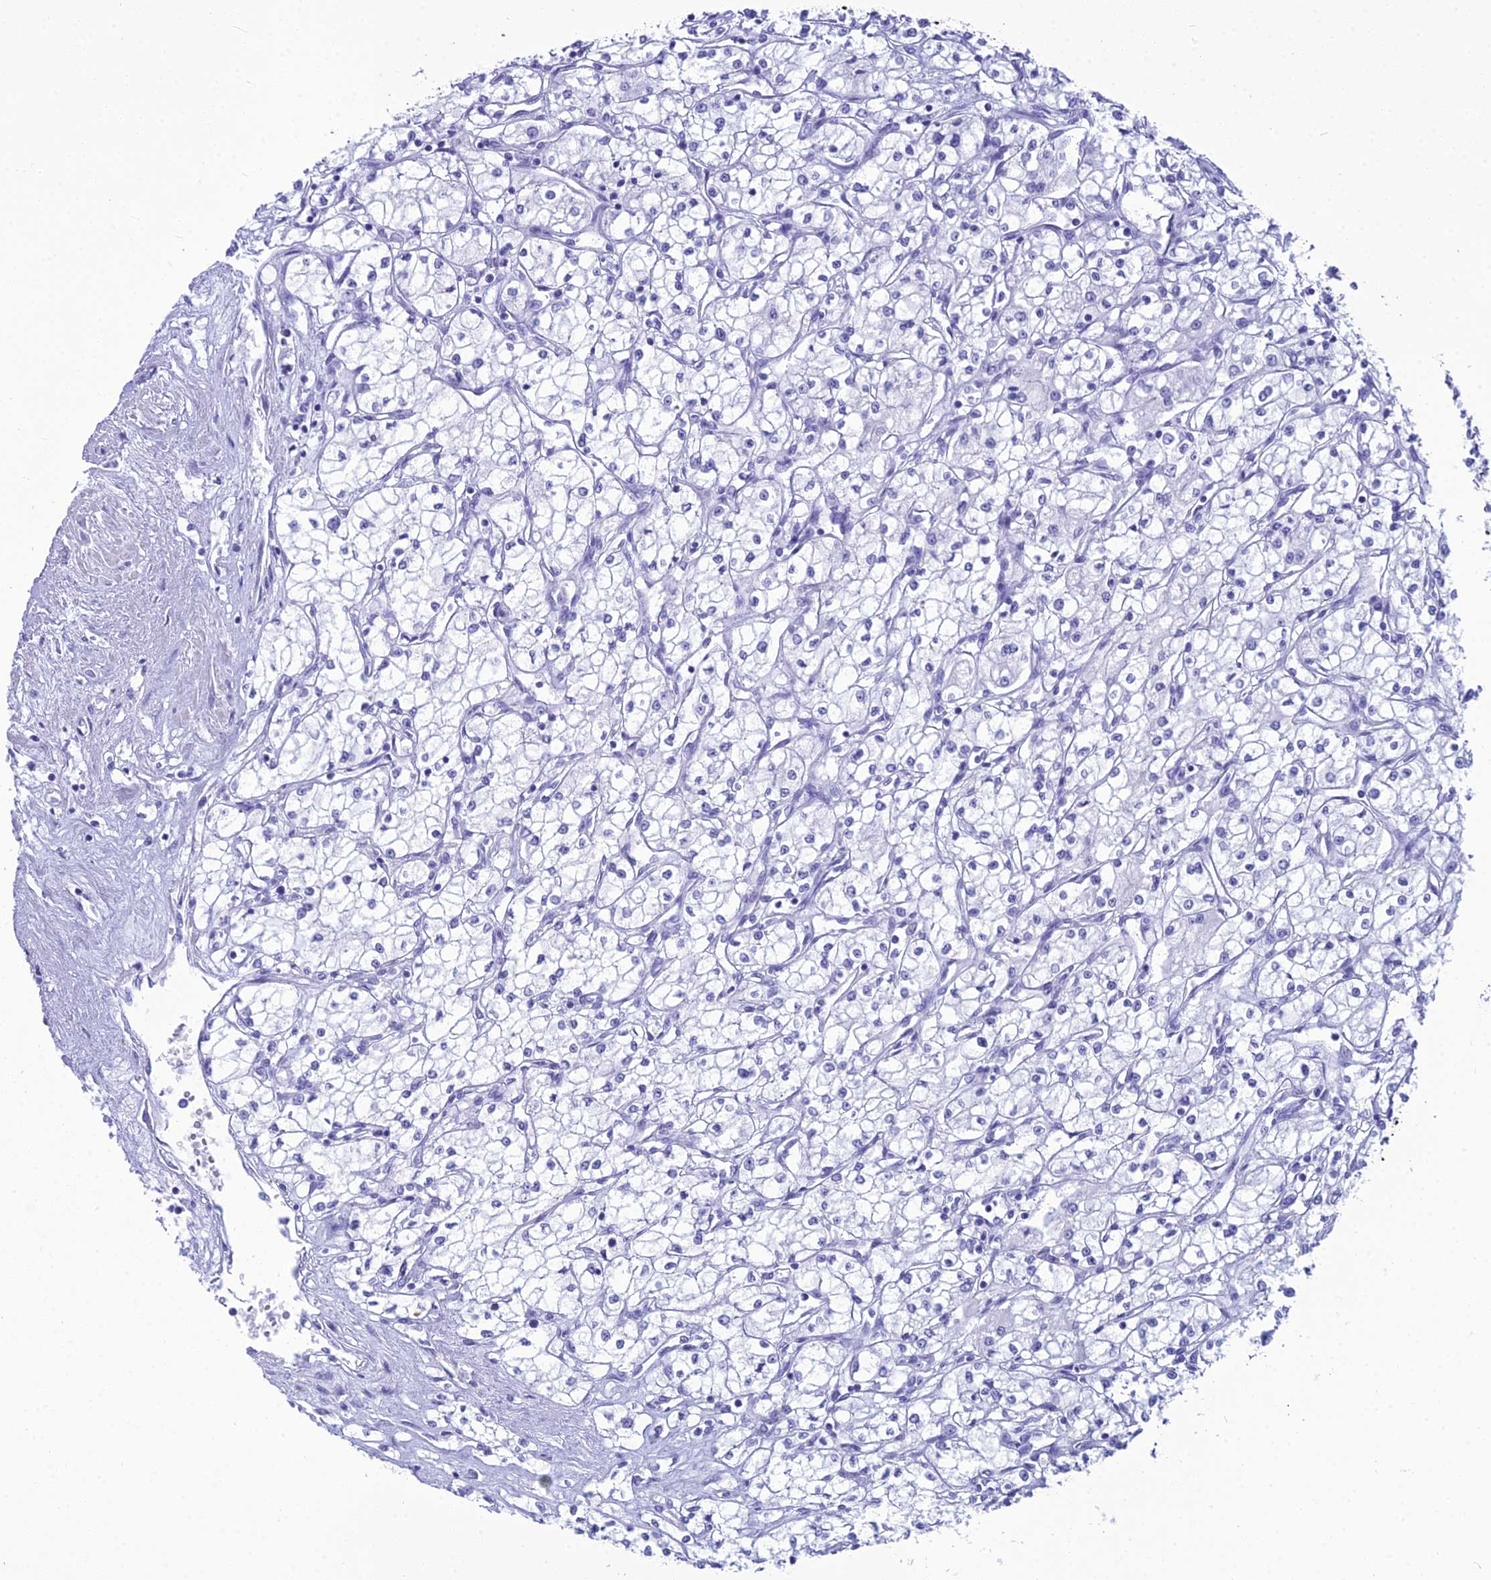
{"staining": {"intensity": "negative", "quantity": "none", "location": "none"}, "tissue": "renal cancer", "cell_type": "Tumor cells", "image_type": "cancer", "snomed": [{"axis": "morphology", "description": "Adenocarcinoma, NOS"}, {"axis": "topography", "description": "Kidney"}], "caption": "IHC micrograph of human renal cancer stained for a protein (brown), which demonstrates no staining in tumor cells.", "gene": "ZNF442", "patient": {"sex": "male", "age": 59}}